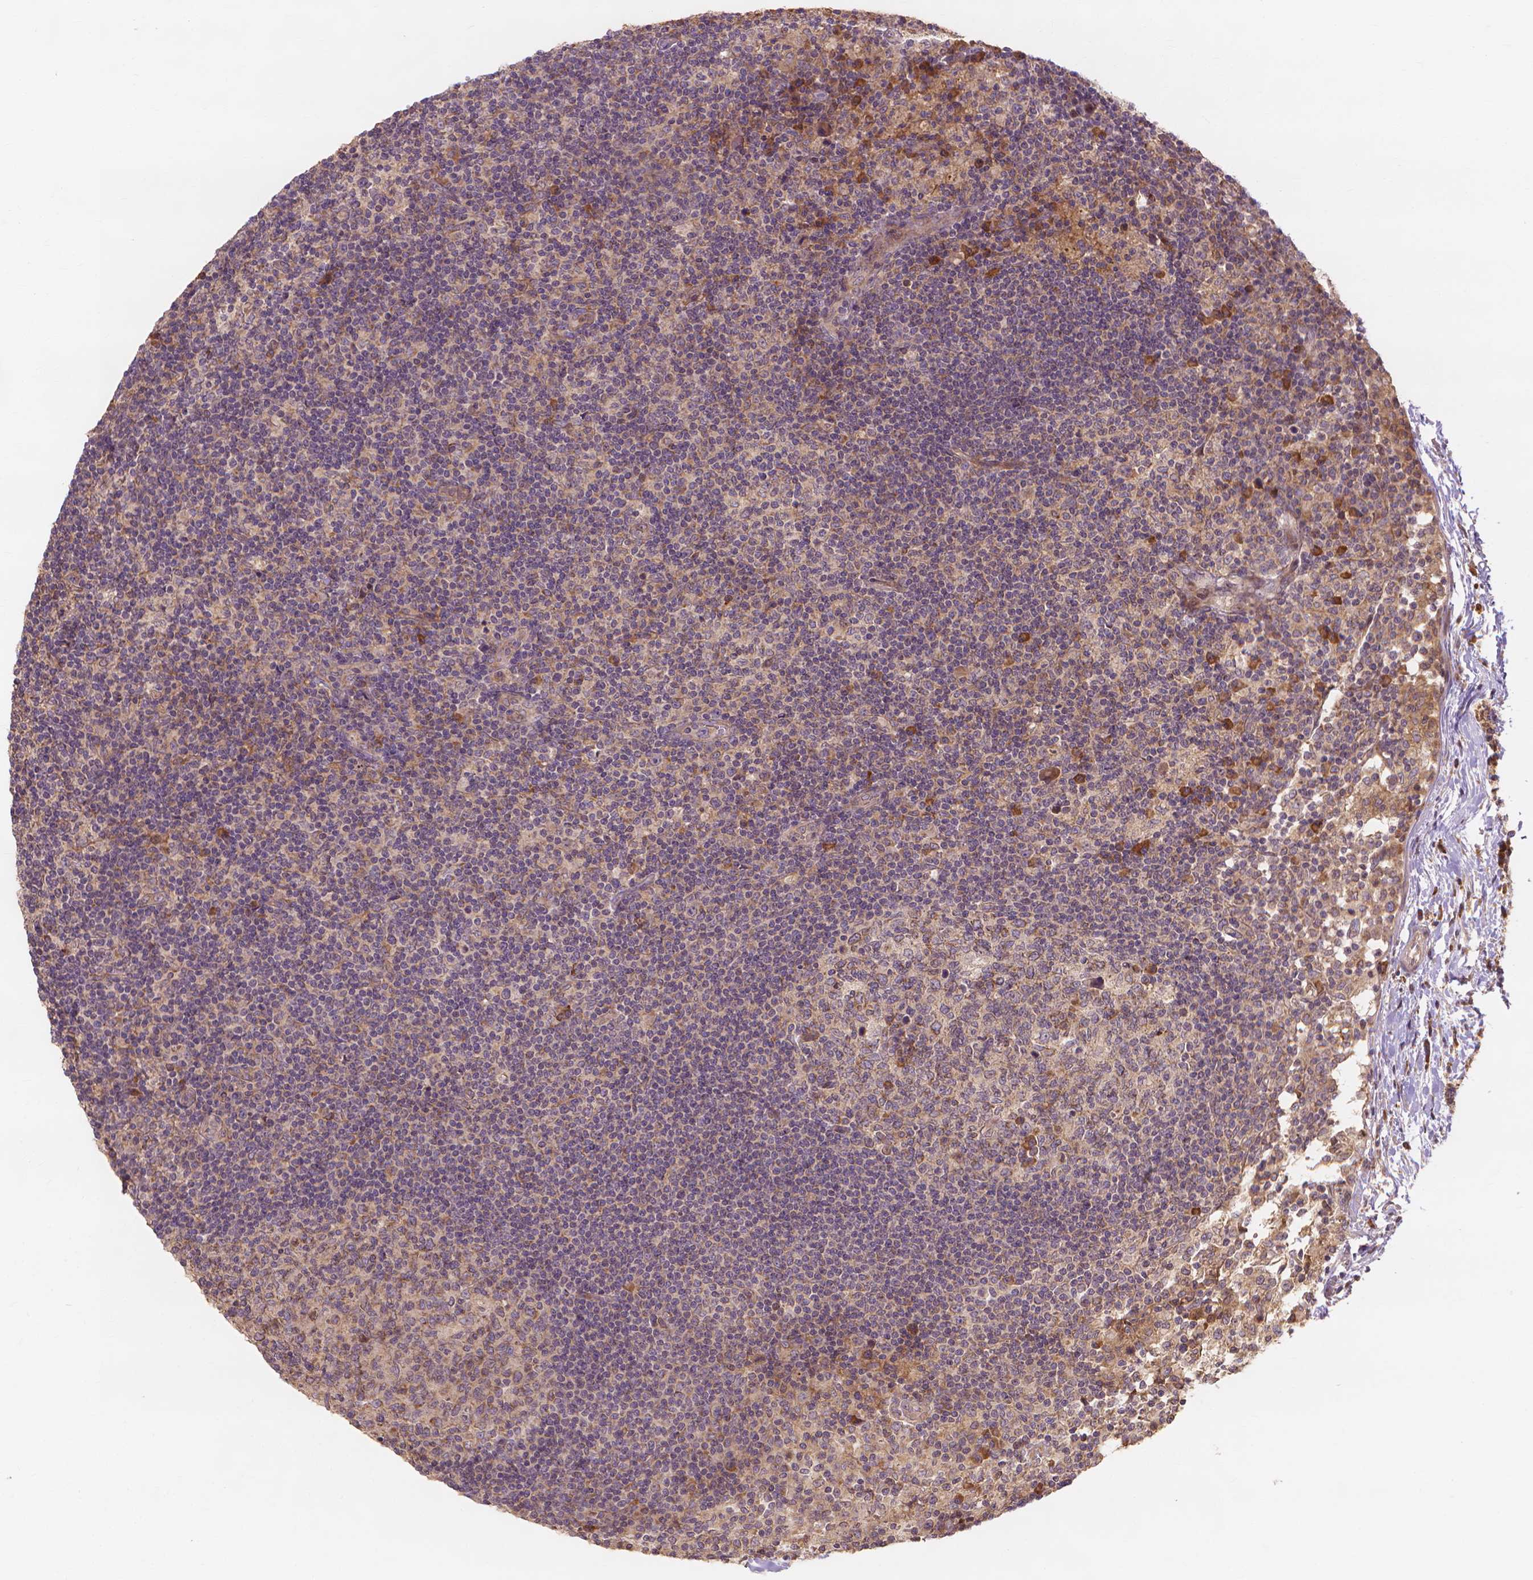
{"staining": {"intensity": "moderate", "quantity": ">75%", "location": "cytoplasmic/membranous"}, "tissue": "lymph node", "cell_type": "Germinal center cells", "image_type": "normal", "snomed": [{"axis": "morphology", "description": "Normal tissue, NOS"}, {"axis": "topography", "description": "Lymph node"}], "caption": "Brown immunohistochemical staining in benign lymph node displays moderate cytoplasmic/membranous positivity in about >75% of germinal center cells.", "gene": "TAB2", "patient": {"sex": "female", "age": 72}}